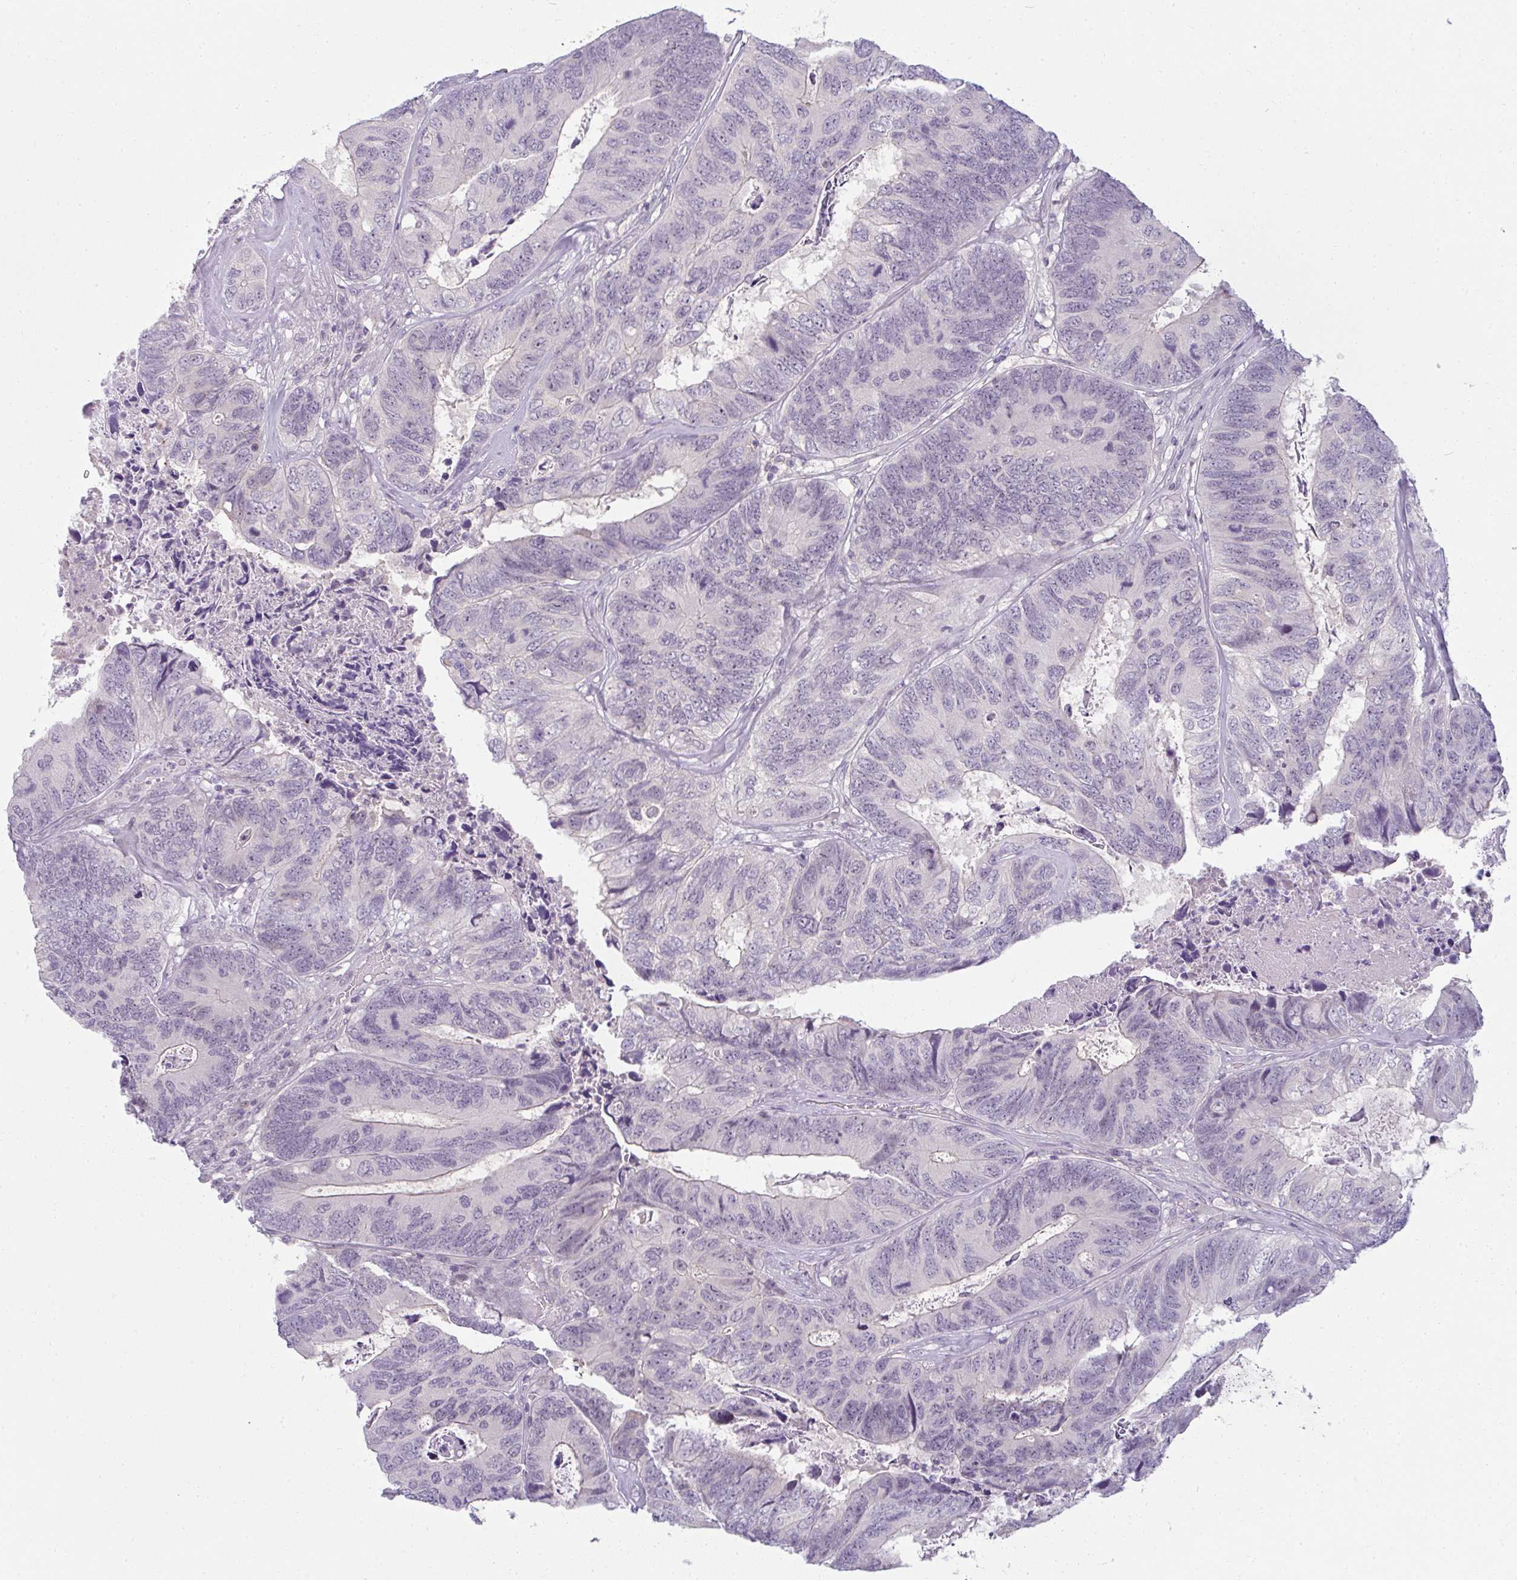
{"staining": {"intensity": "negative", "quantity": "none", "location": "none"}, "tissue": "colorectal cancer", "cell_type": "Tumor cells", "image_type": "cancer", "snomed": [{"axis": "morphology", "description": "Adenocarcinoma, NOS"}, {"axis": "topography", "description": "Colon"}], "caption": "Adenocarcinoma (colorectal) was stained to show a protein in brown. There is no significant staining in tumor cells.", "gene": "PPFIA4", "patient": {"sex": "female", "age": 67}}